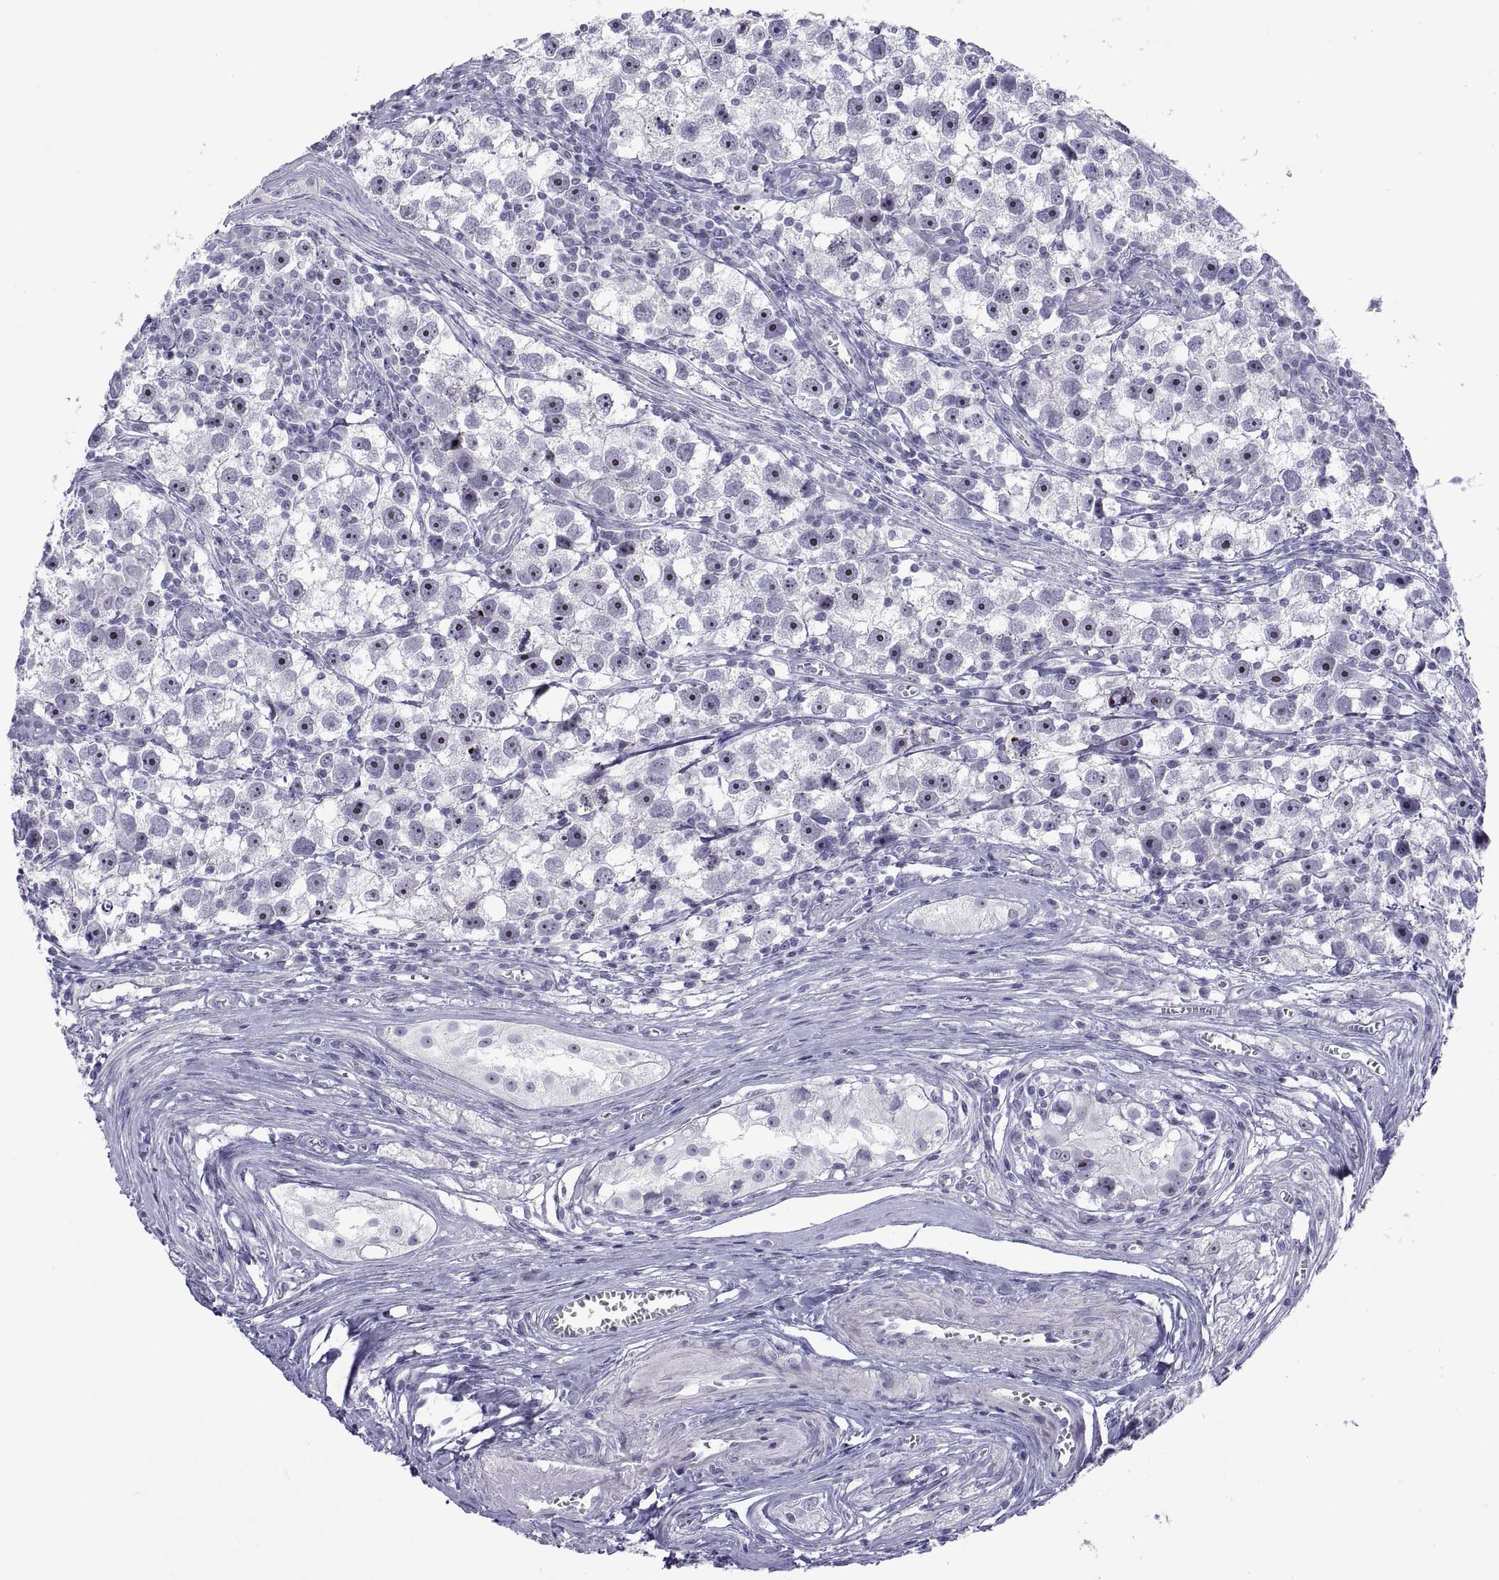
{"staining": {"intensity": "strong", "quantity": "<25%", "location": "nuclear"}, "tissue": "testis cancer", "cell_type": "Tumor cells", "image_type": "cancer", "snomed": [{"axis": "morphology", "description": "Seminoma, NOS"}, {"axis": "topography", "description": "Testis"}], "caption": "DAB (3,3'-diaminobenzidine) immunohistochemical staining of testis cancer demonstrates strong nuclear protein expression in approximately <25% of tumor cells.", "gene": "VSX2", "patient": {"sex": "male", "age": 30}}